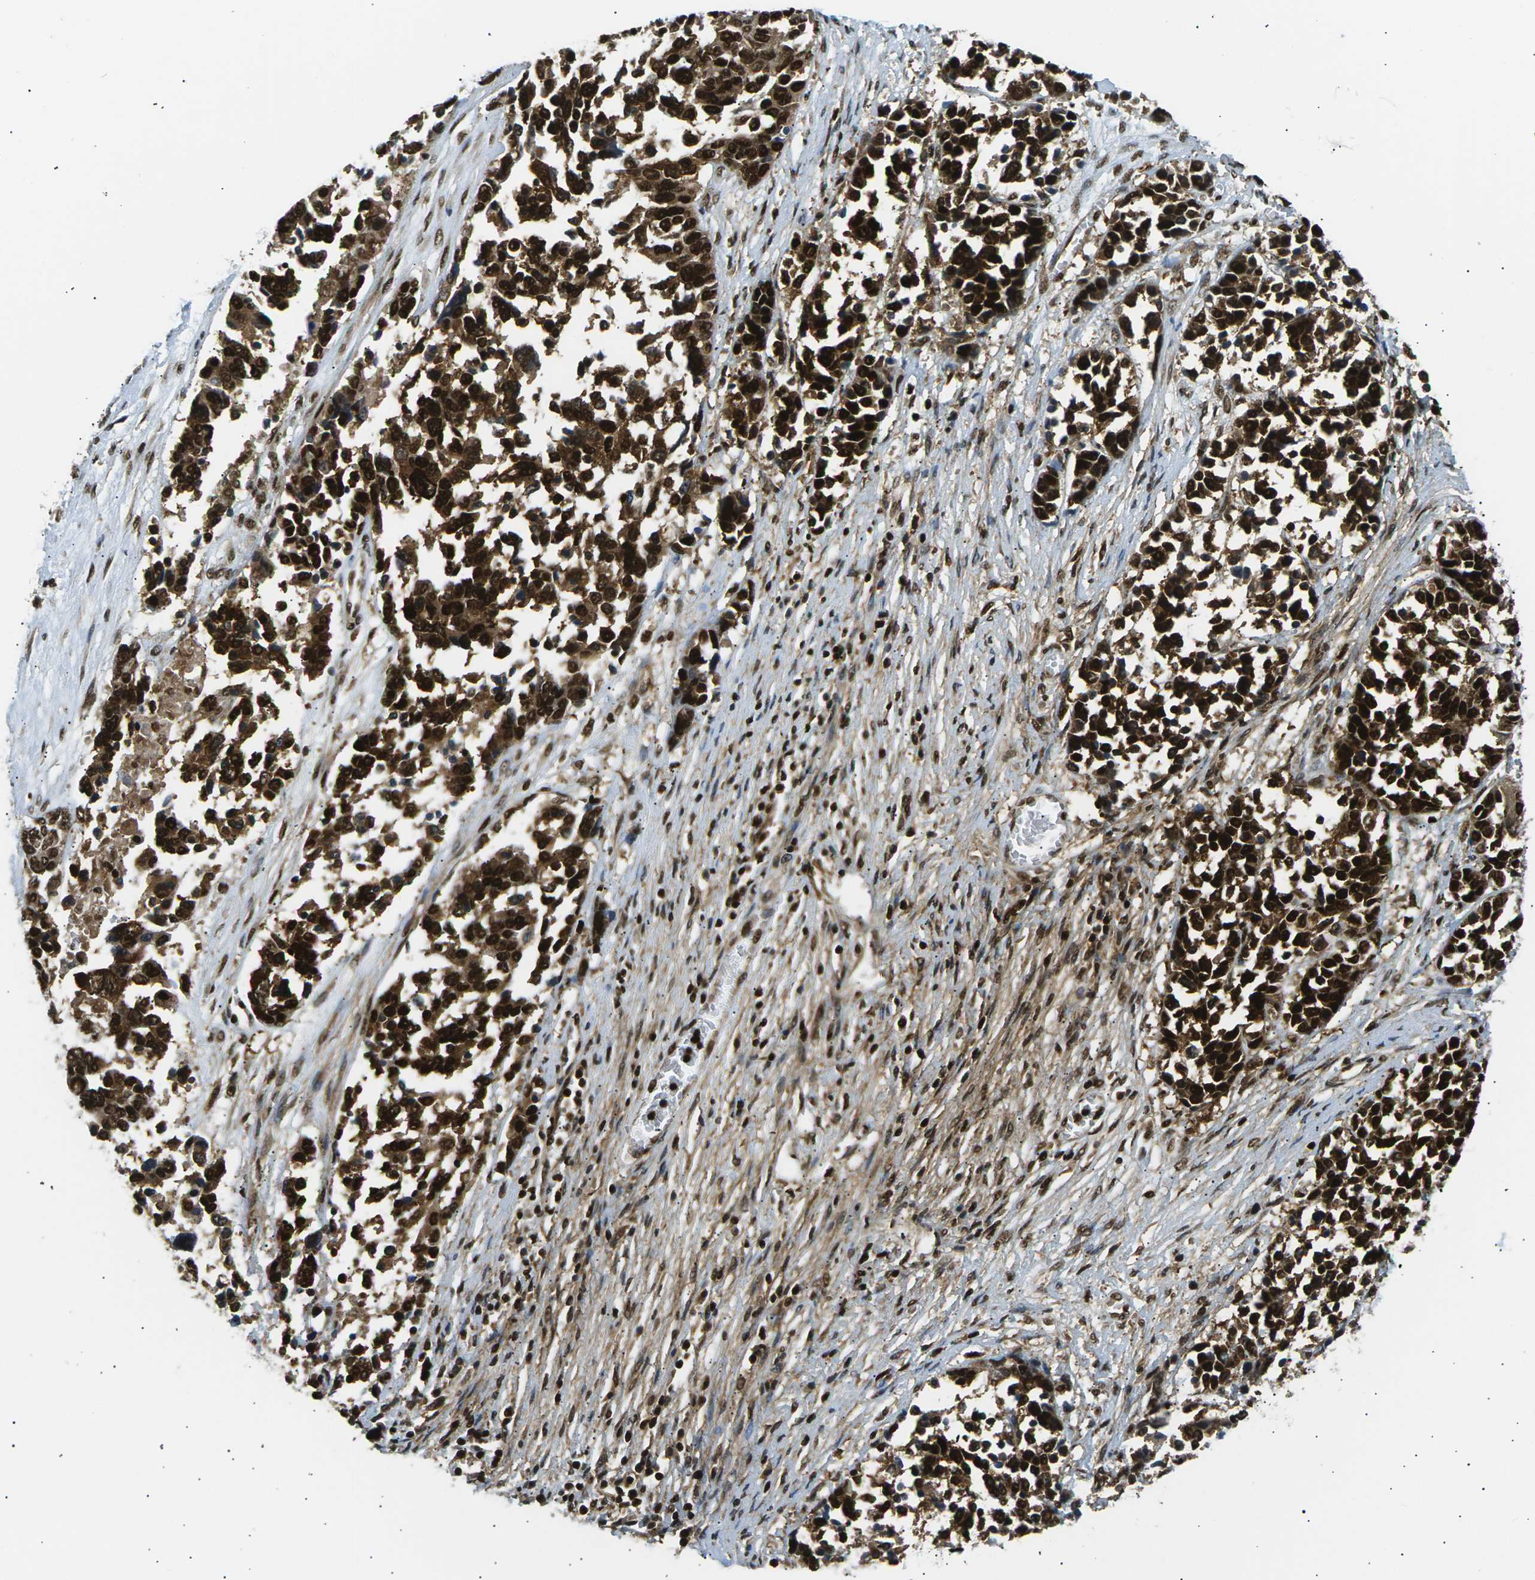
{"staining": {"intensity": "strong", "quantity": ">75%", "location": "cytoplasmic/membranous,nuclear"}, "tissue": "ovarian cancer", "cell_type": "Tumor cells", "image_type": "cancer", "snomed": [{"axis": "morphology", "description": "Cystadenocarcinoma, serous, NOS"}, {"axis": "topography", "description": "Ovary"}], "caption": "Serous cystadenocarcinoma (ovarian) was stained to show a protein in brown. There is high levels of strong cytoplasmic/membranous and nuclear expression in approximately >75% of tumor cells. (brown staining indicates protein expression, while blue staining denotes nuclei).", "gene": "RPA2", "patient": {"sex": "female", "age": 44}}